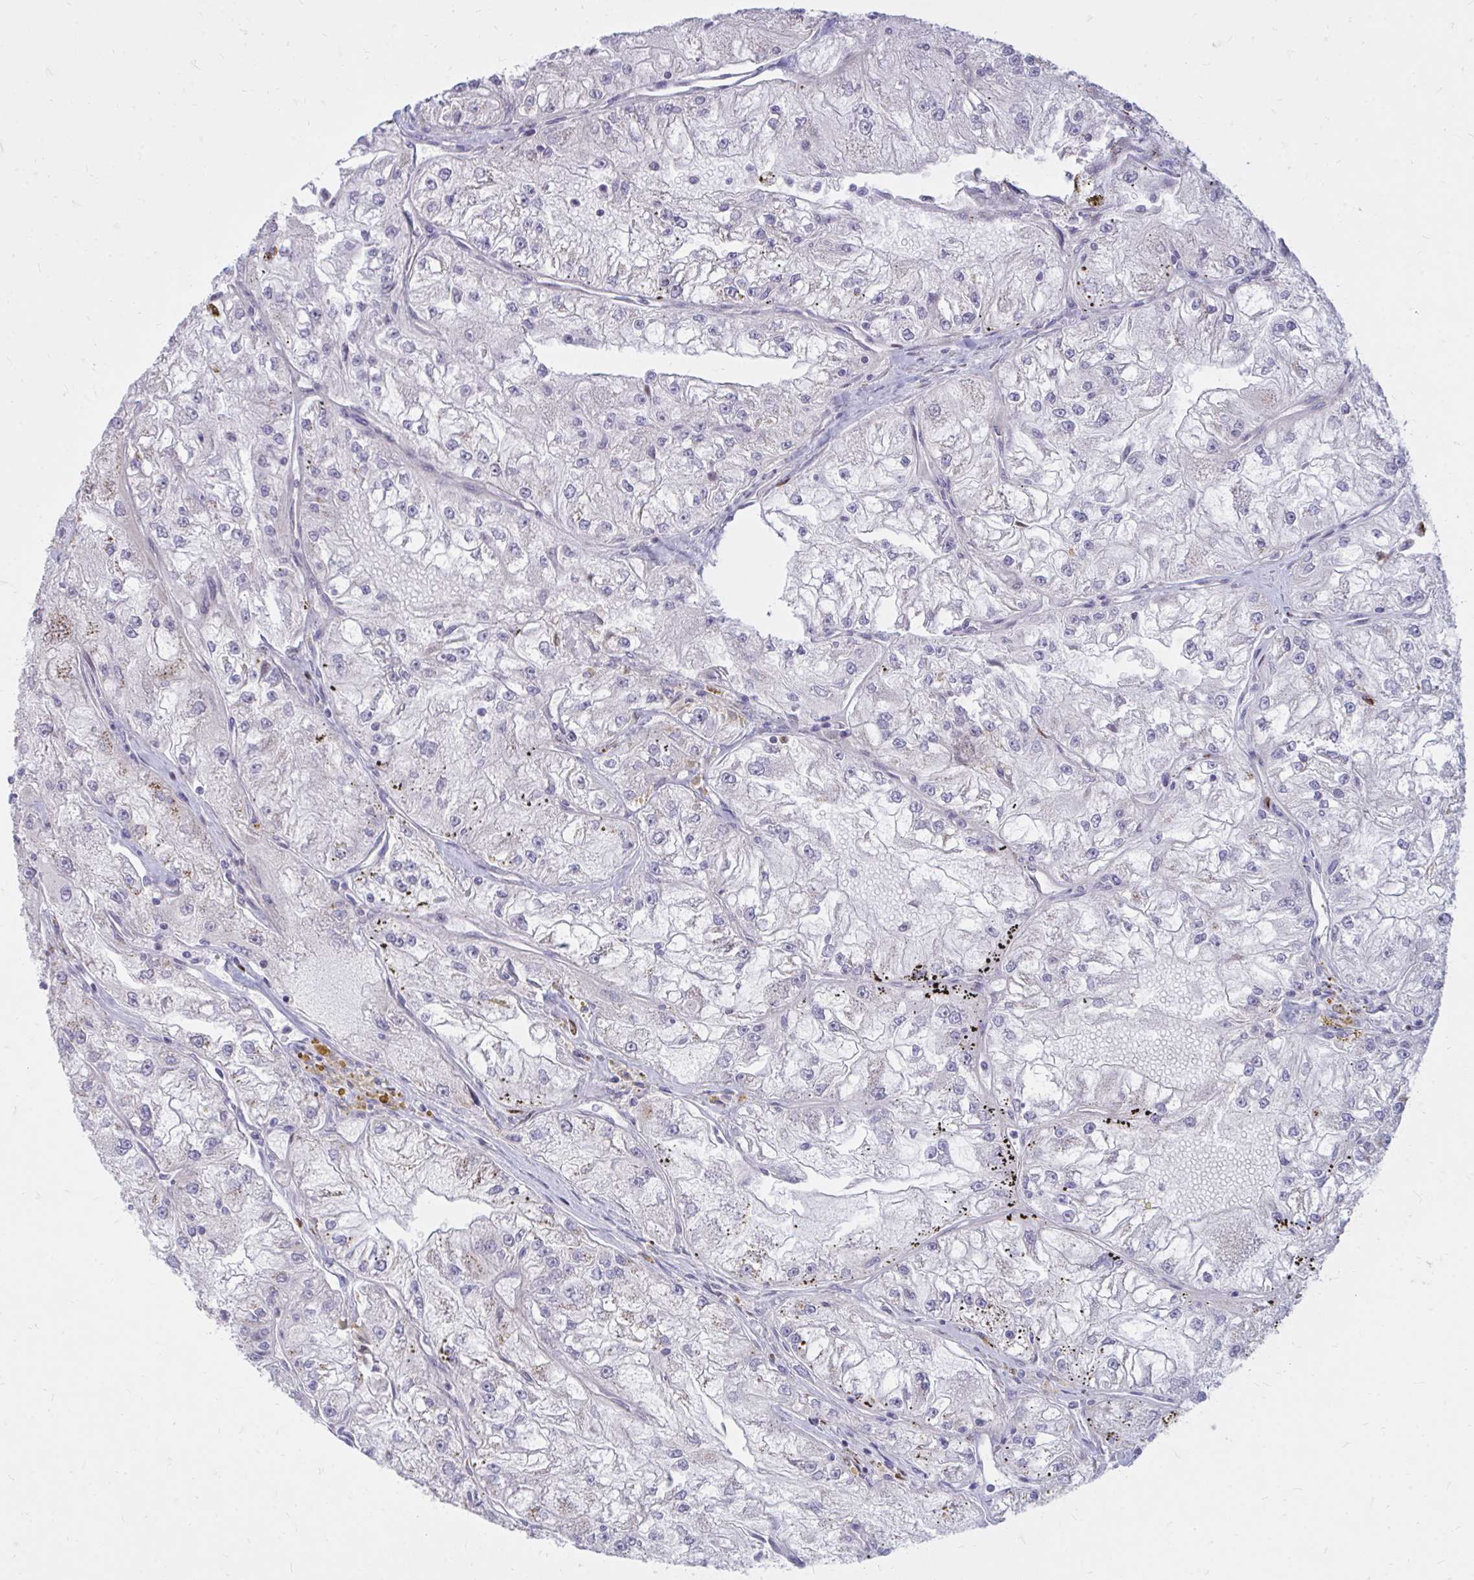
{"staining": {"intensity": "moderate", "quantity": "25%-75%", "location": "cytoplasmic/membranous"}, "tissue": "renal cancer", "cell_type": "Tumor cells", "image_type": "cancer", "snomed": [{"axis": "morphology", "description": "Adenocarcinoma, NOS"}, {"axis": "topography", "description": "Kidney"}], "caption": "A medium amount of moderate cytoplasmic/membranous staining is present in about 25%-75% of tumor cells in renal cancer tissue.", "gene": "RAB6B", "patient": {"sex": "female", "age": 72}}